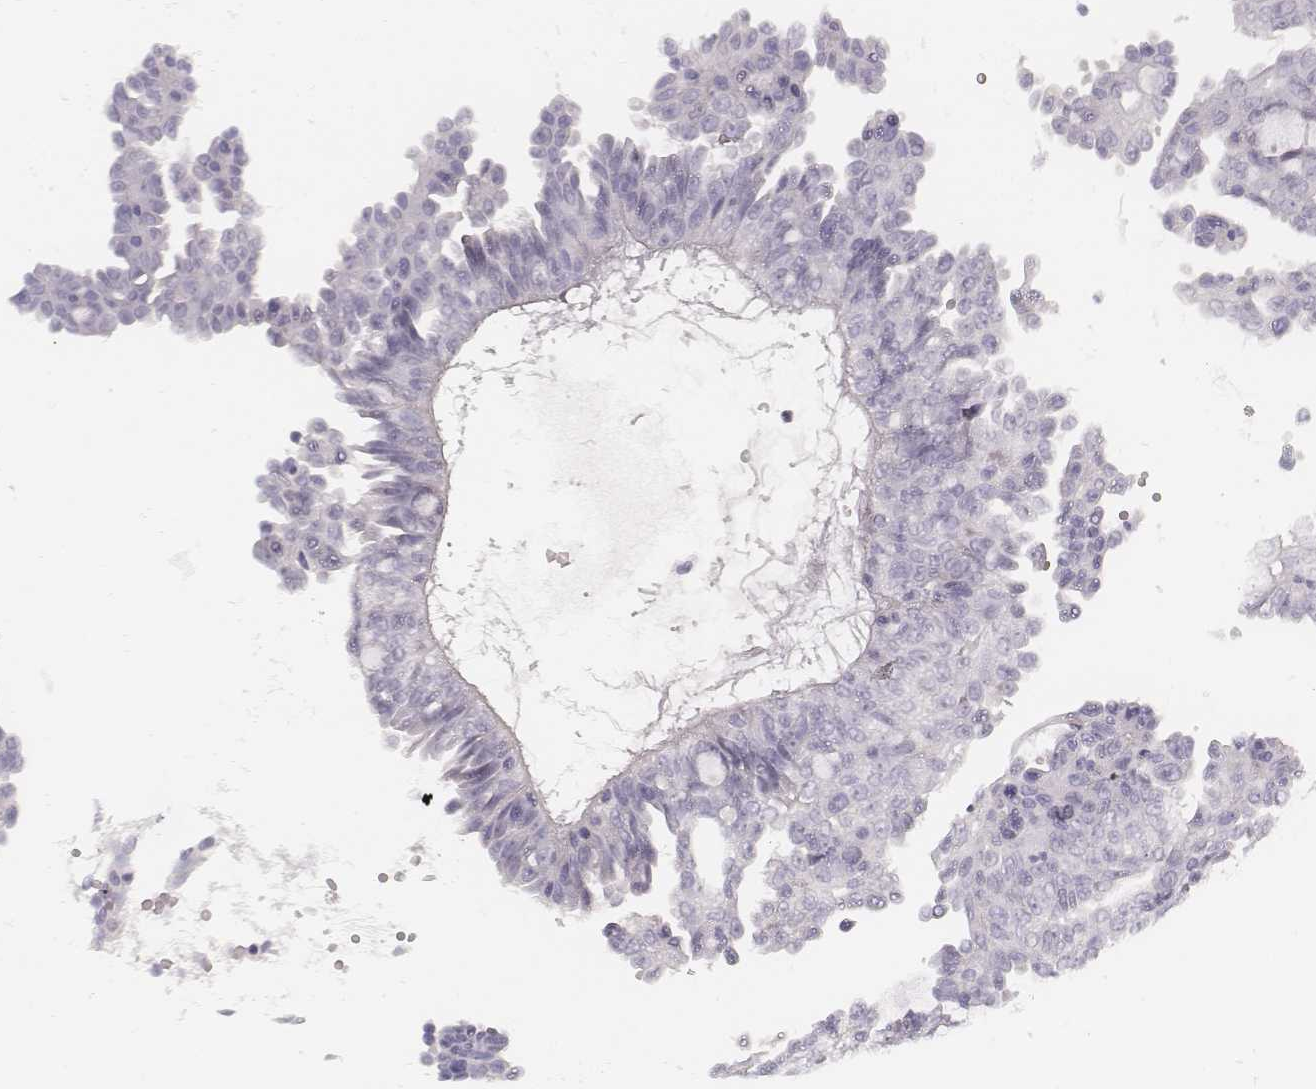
{"staining": {"intensity": "negative", "quantity": "none", "location": "none"}, "tissue": "ovarian cancer", "cell_type": "Tumor cells", "image_type": "cancer", "snomed": [{"axis": "morphology", "description": "Cystadenocarcinoma, serous, NOS"}, {"axis": "topography", "description": "Ovary"}], "caption": "Immunohistochemical staining of ovarian cancer (serous cystadenocarcinoma) reveals no significant expression in tumor cells.", "gene": "KRT82", "patient": {"sex": "female", "age": 71}}